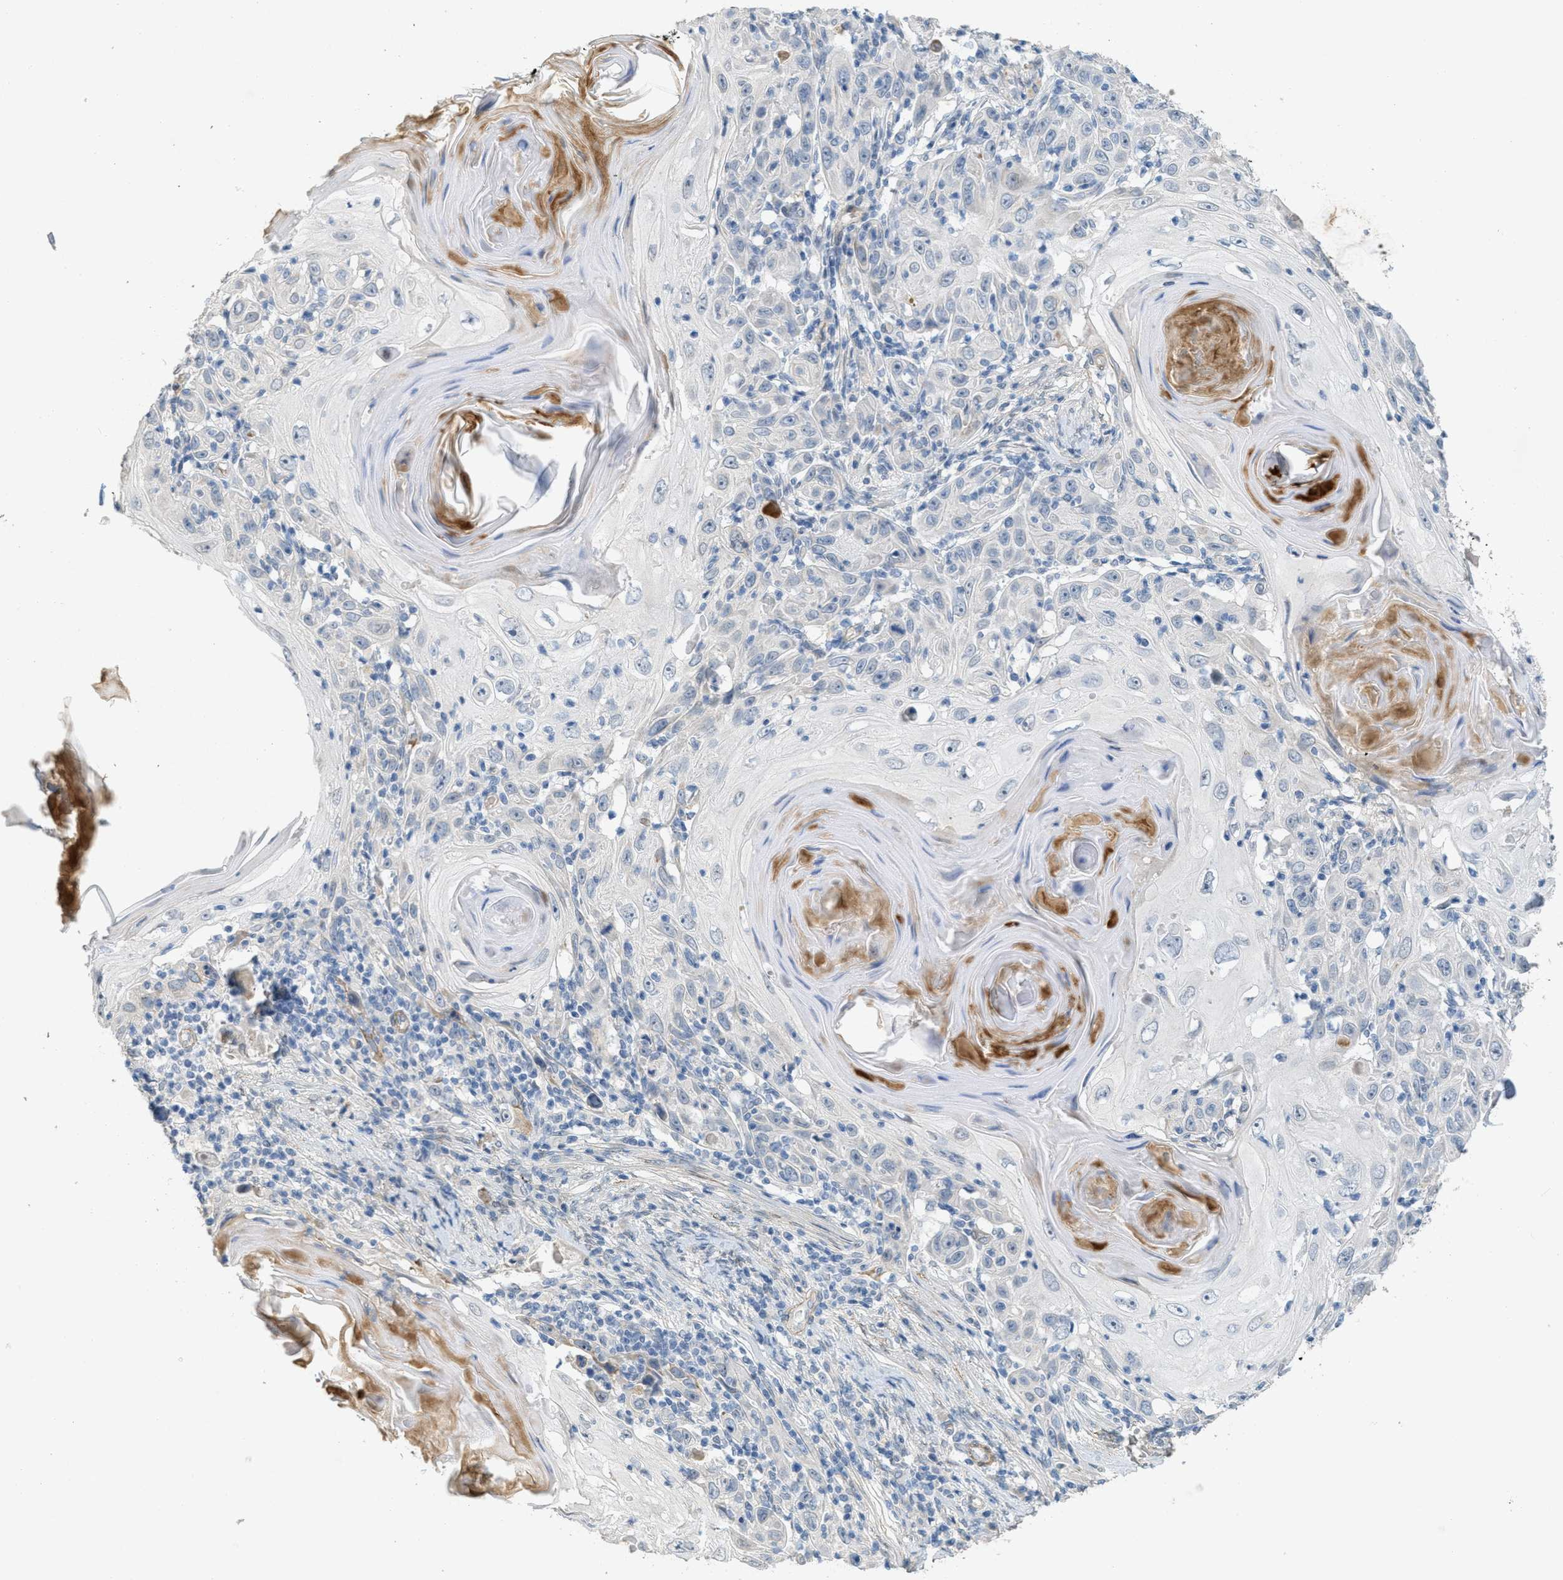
{"staining": {"intensity": "moderate", "quantity": "<25%", "location": "cytoplasmic/membranous"}, "tissue": "skin cancer", "cell_type": "Tumor cells", "image_type": "cancer", "snomed": [{"axis": "morphology", "description": "Squamous cell carcinoma, NOS"}, {"axis": "topography", "description": "Skin"}], "caption": "Immunohistochemistry (IHC) staining of skin squamous cell carcinoma, which exhibits low levels of moderate cytoplasmic/membranous positivity in about <25% of tumor cells indicating moderate cytoplasmic/membranous protein positivity. The staining was performed using DAB (3,3'-diaminobenzidine) (brown) for protein detection and nuclei were counterstained in hematoxylin (blue).", "gene": "MRS2", "patient": {"sex": "female", "age": 88}}